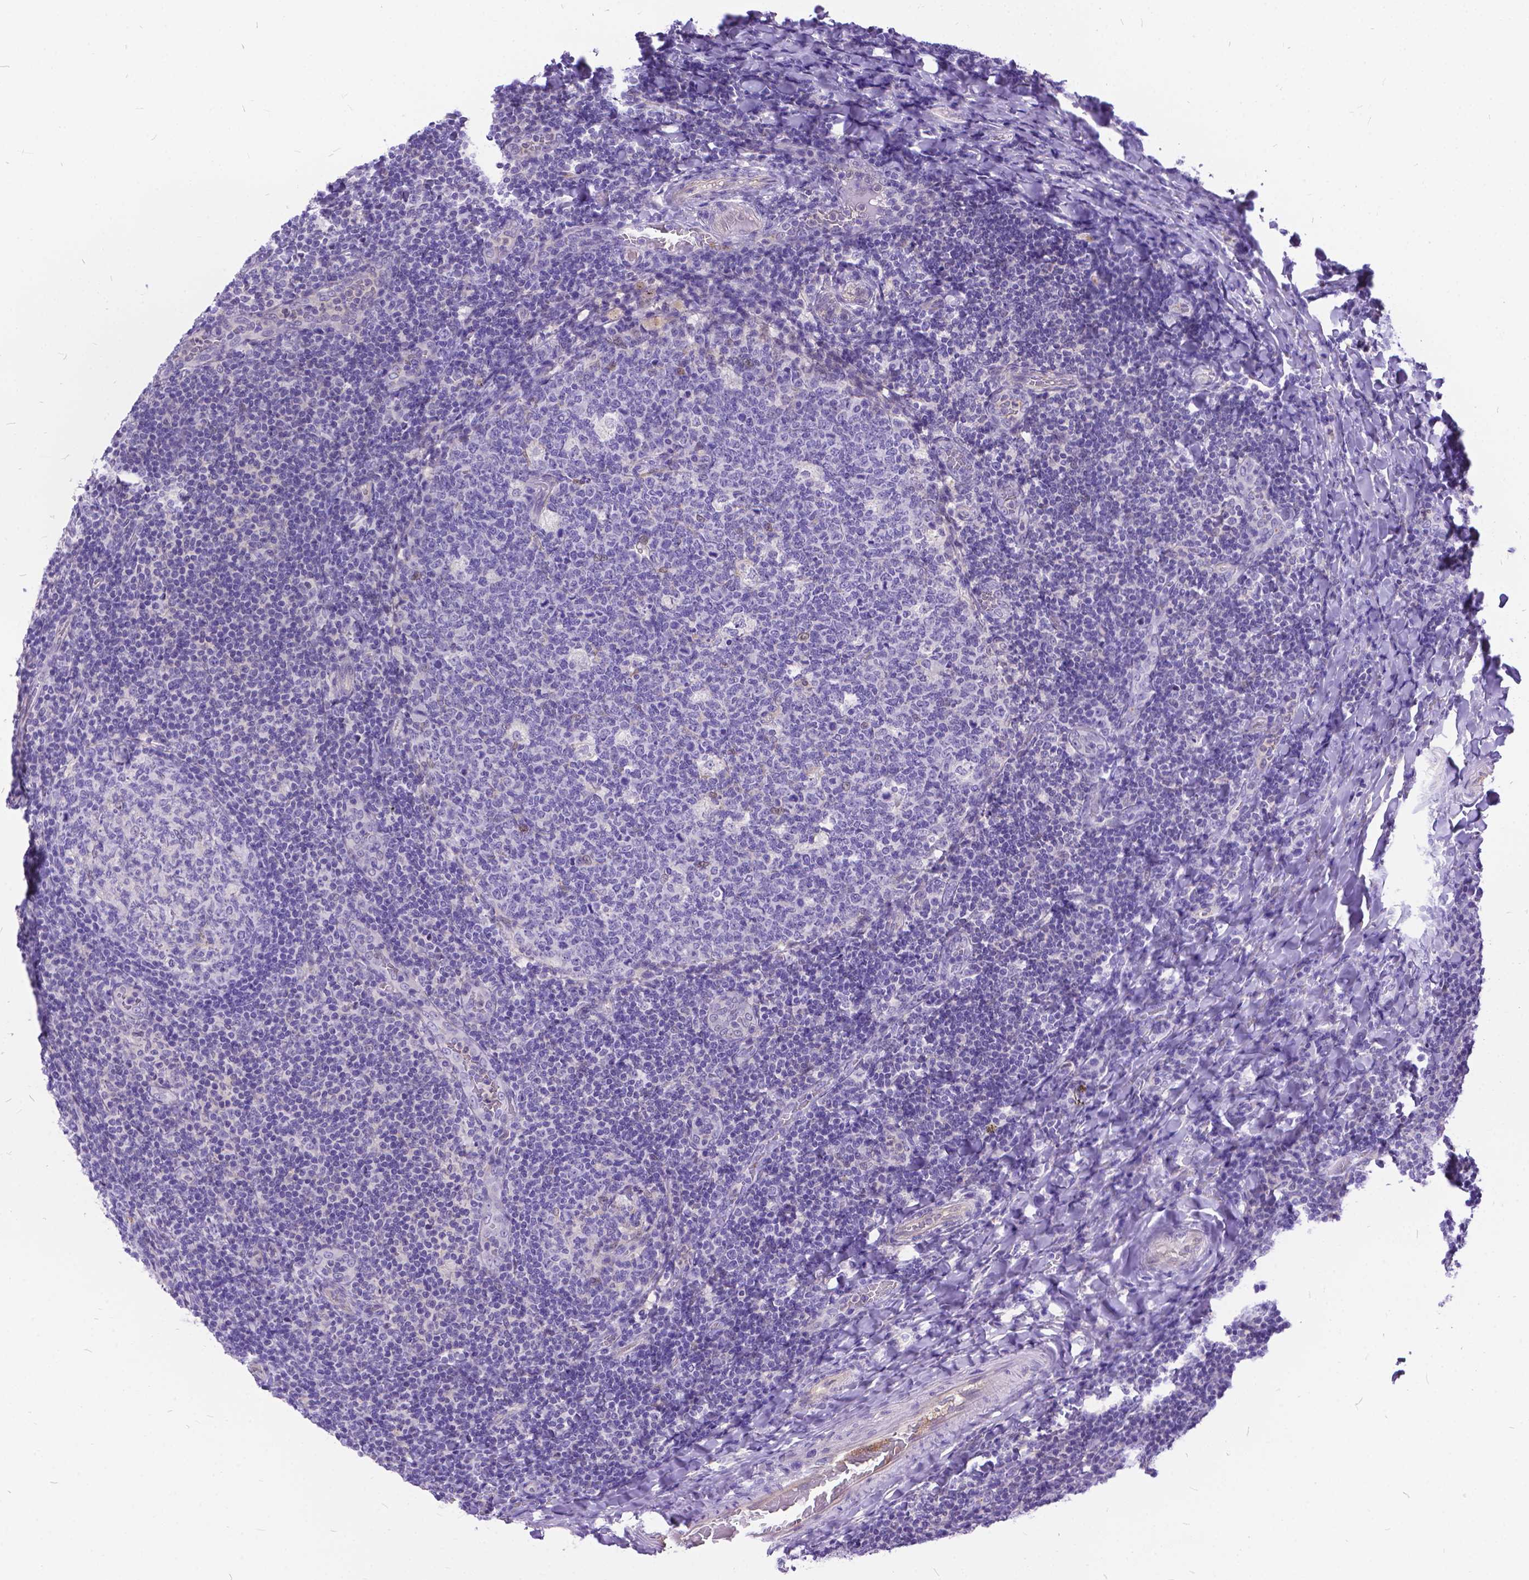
{"staining": {"intensity": "weak", "quantity": "<25%", "location": "nuclear"}, "tissue": "tonsil", "cell_type": "Germinal center cells", "image_type": "normal", "snomed": [{"axis": "morphology", "description": "Normal tissue, NOS"}, {"axis": "topography", "description": "Tonsil"}], "caption": "Tonsil stained for a protein using immunohistochemistry displays no staining germinal center cells.", "gene": "TMEM169", "patient": {"sex": "male", "age": 17}}